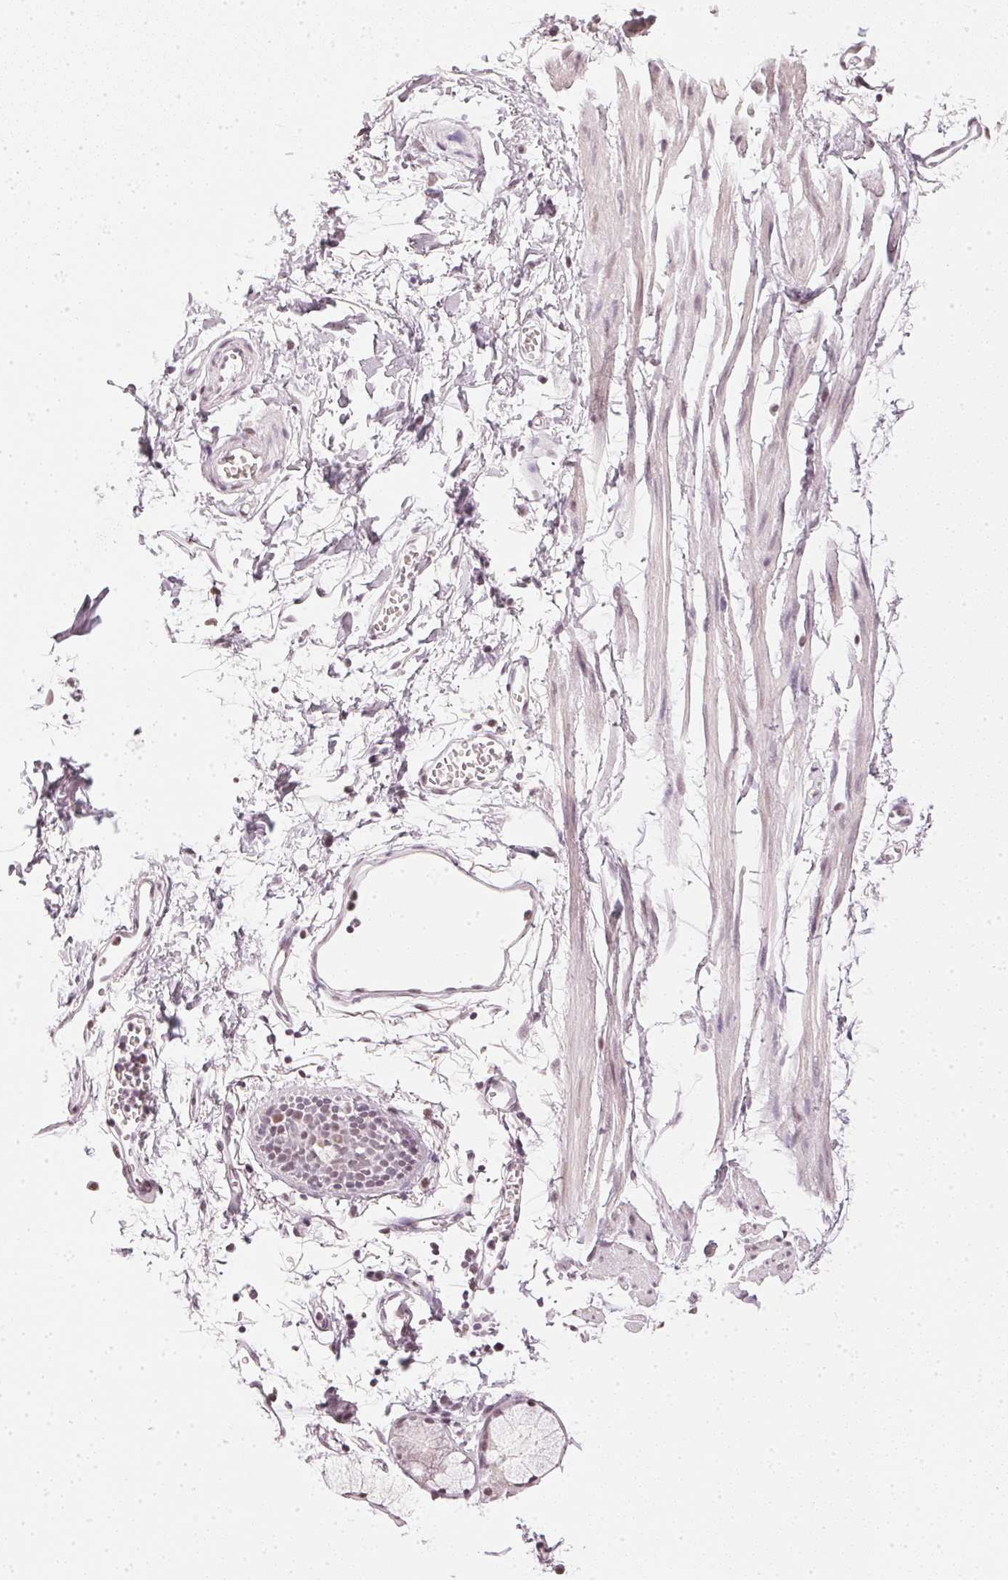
{"staining": {"intensity": "weak", "quantity": ">75%", "location": "nuclear"}, "tissue": "bronchus", "cell_type": "Respiratory epithelial cells", "image_type": "normal", "snomed": [{"axis": "morphology", "description": "Normal tissue, NOS"}, {"axis": "topography", "description": "Cartilage tissue"}, {"axis": "topography", "description": "Bronchus"}], "caption": "Protein analysis of unremarkable bronchus shows weak nuclear expression in about >75% of respiratory epithelial cells. (DAB (3,3'-diaminobenzidine) = brown stain, brightfield microscopy at high magnification).", "gene": "DNAJC6", "patient": {"sex": "female", "age": 59}}